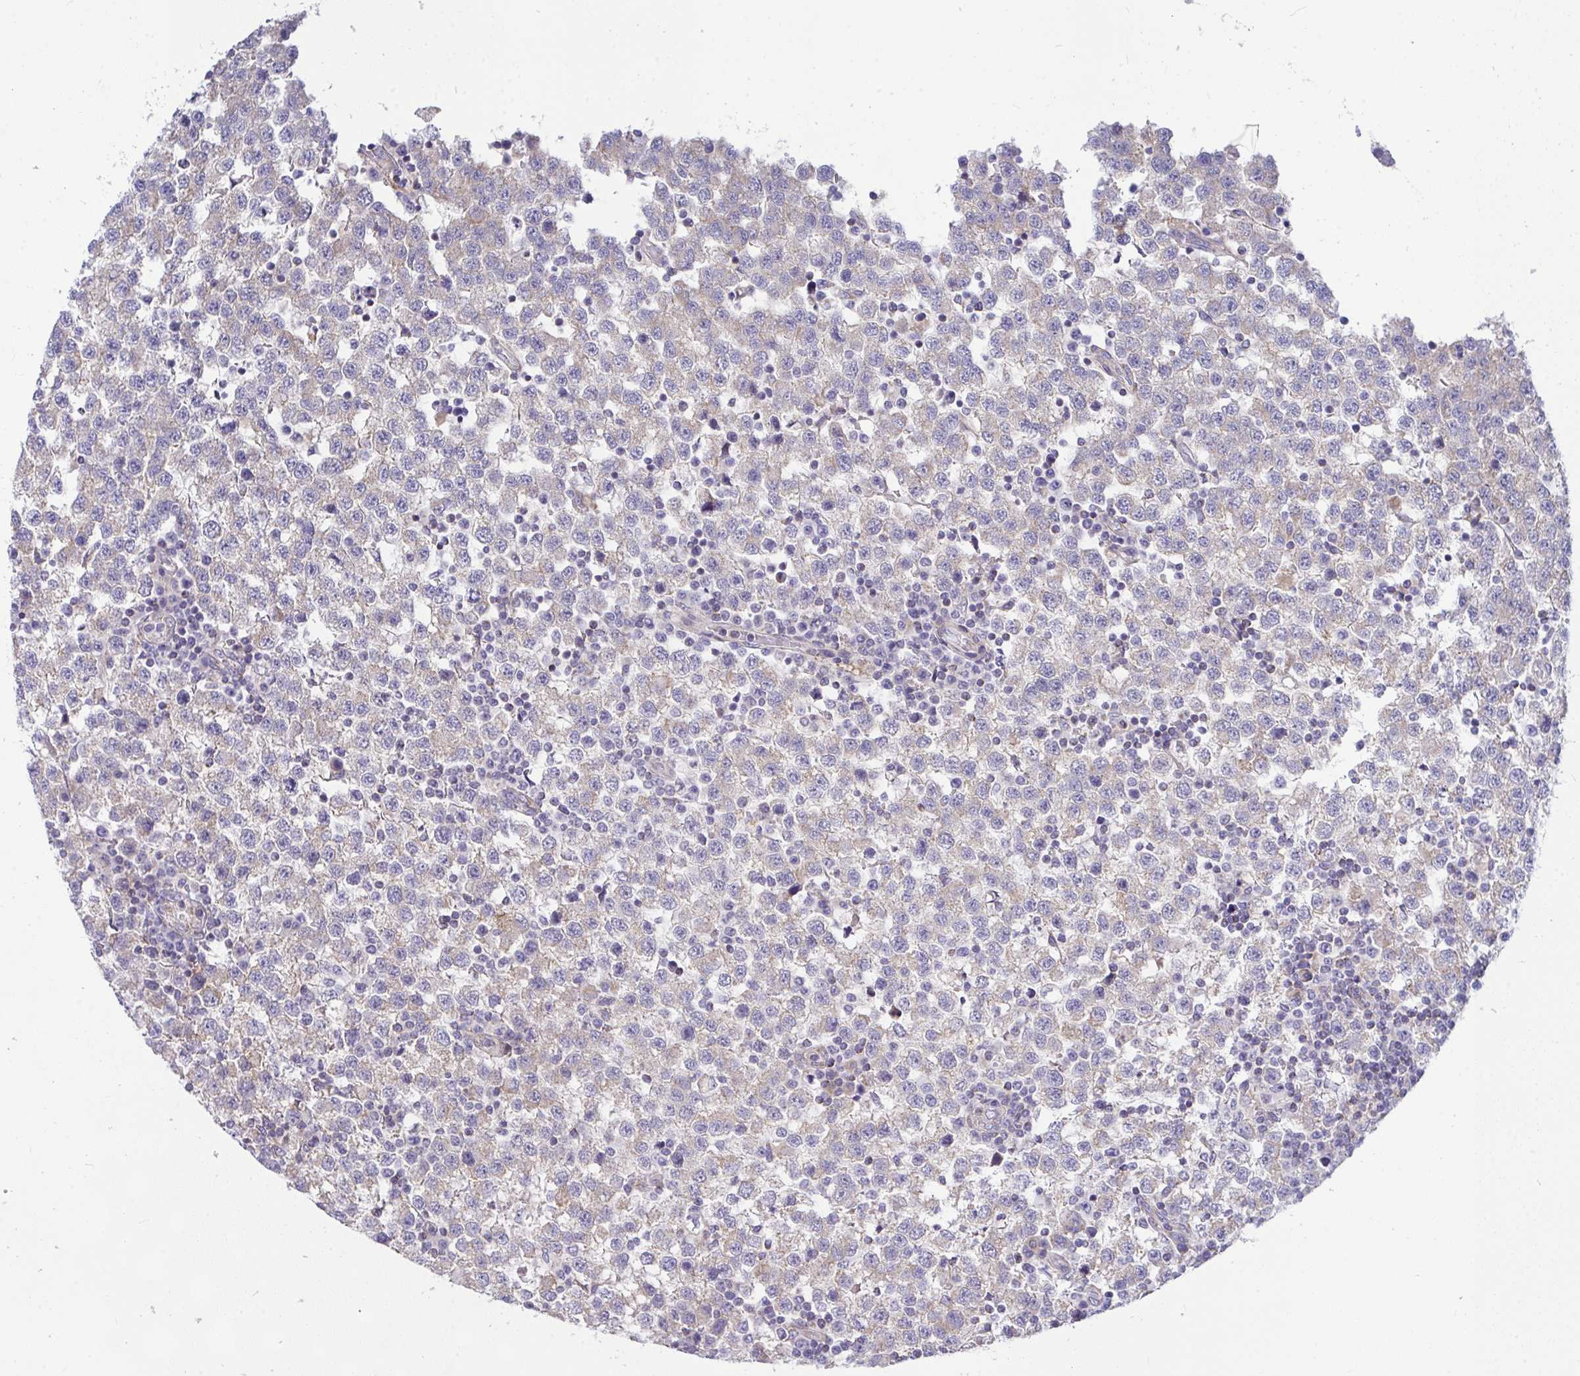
{"staining": {"intensity": "weak", "quantity": "25%-75%", "location": "cytoplasmic/membranous"}, "tissue": "testis cancer", "cell_type": "Tumor cells", "image_type": "cancer", "snomed": [{"axis": "morphology", "description": "Seminoma, NOS"}, {"axis": "topography", "description": "Testis"}], "caption": "Testis cancer stained for a protein (brown) shows weak cytoplasmic/membranous positive staining in about 25%-75% of tumor cells.", "gene": "CEP63", "patient": {"sex": "male", "age": 34}}